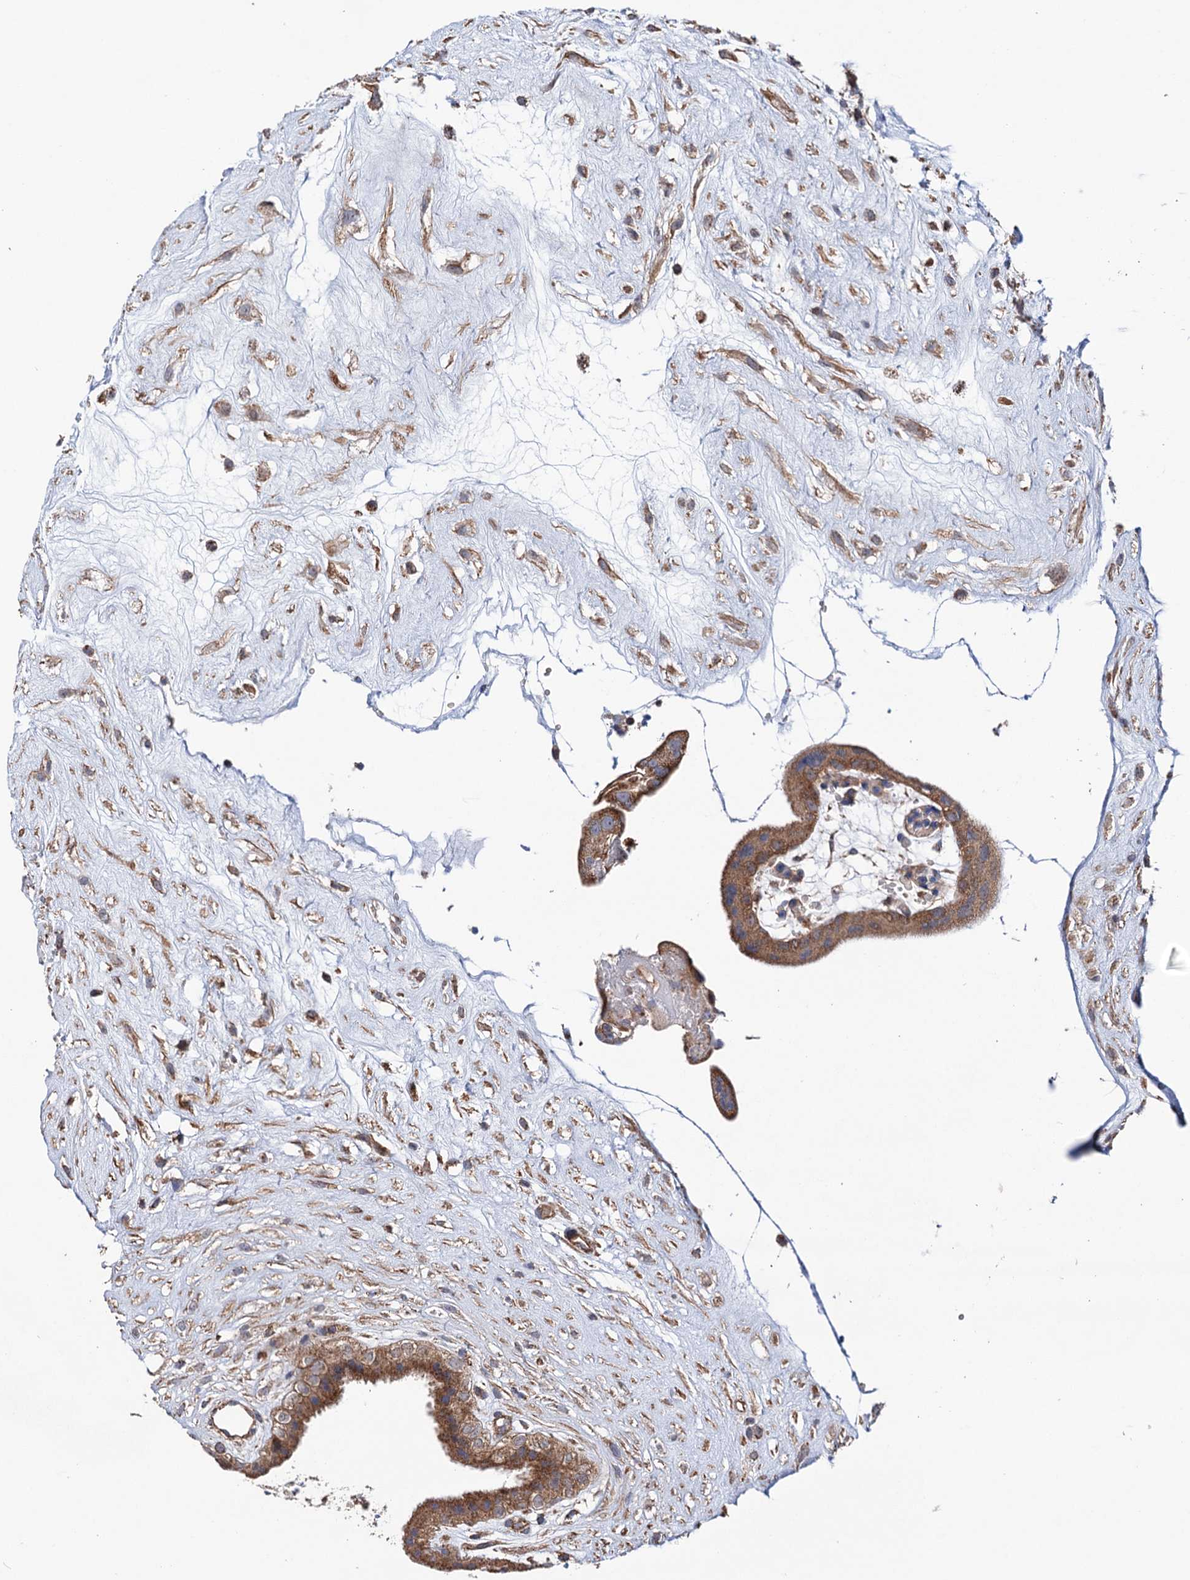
{"staining": {"intensity": "moderate", "quantity": ">75%", "location": "cytoplasmic/membranous"}, "tissue": "placenta", "cell_type": "Trophoblastic cells", "image_type": "normal", "snomed": [{"axis": "morphology", "description": "Normal tissue, NOS"}, {"axis": "topography", "description": "Placenta"}], "caption": "Trophoblastic cells exhibit medium levels of moderate cytoplasmic/membranous staining in about >75% of cells in unremarkable human placenta.", "gene": "SUCLA2", "patient": {"sex": "female", "age": 18}}